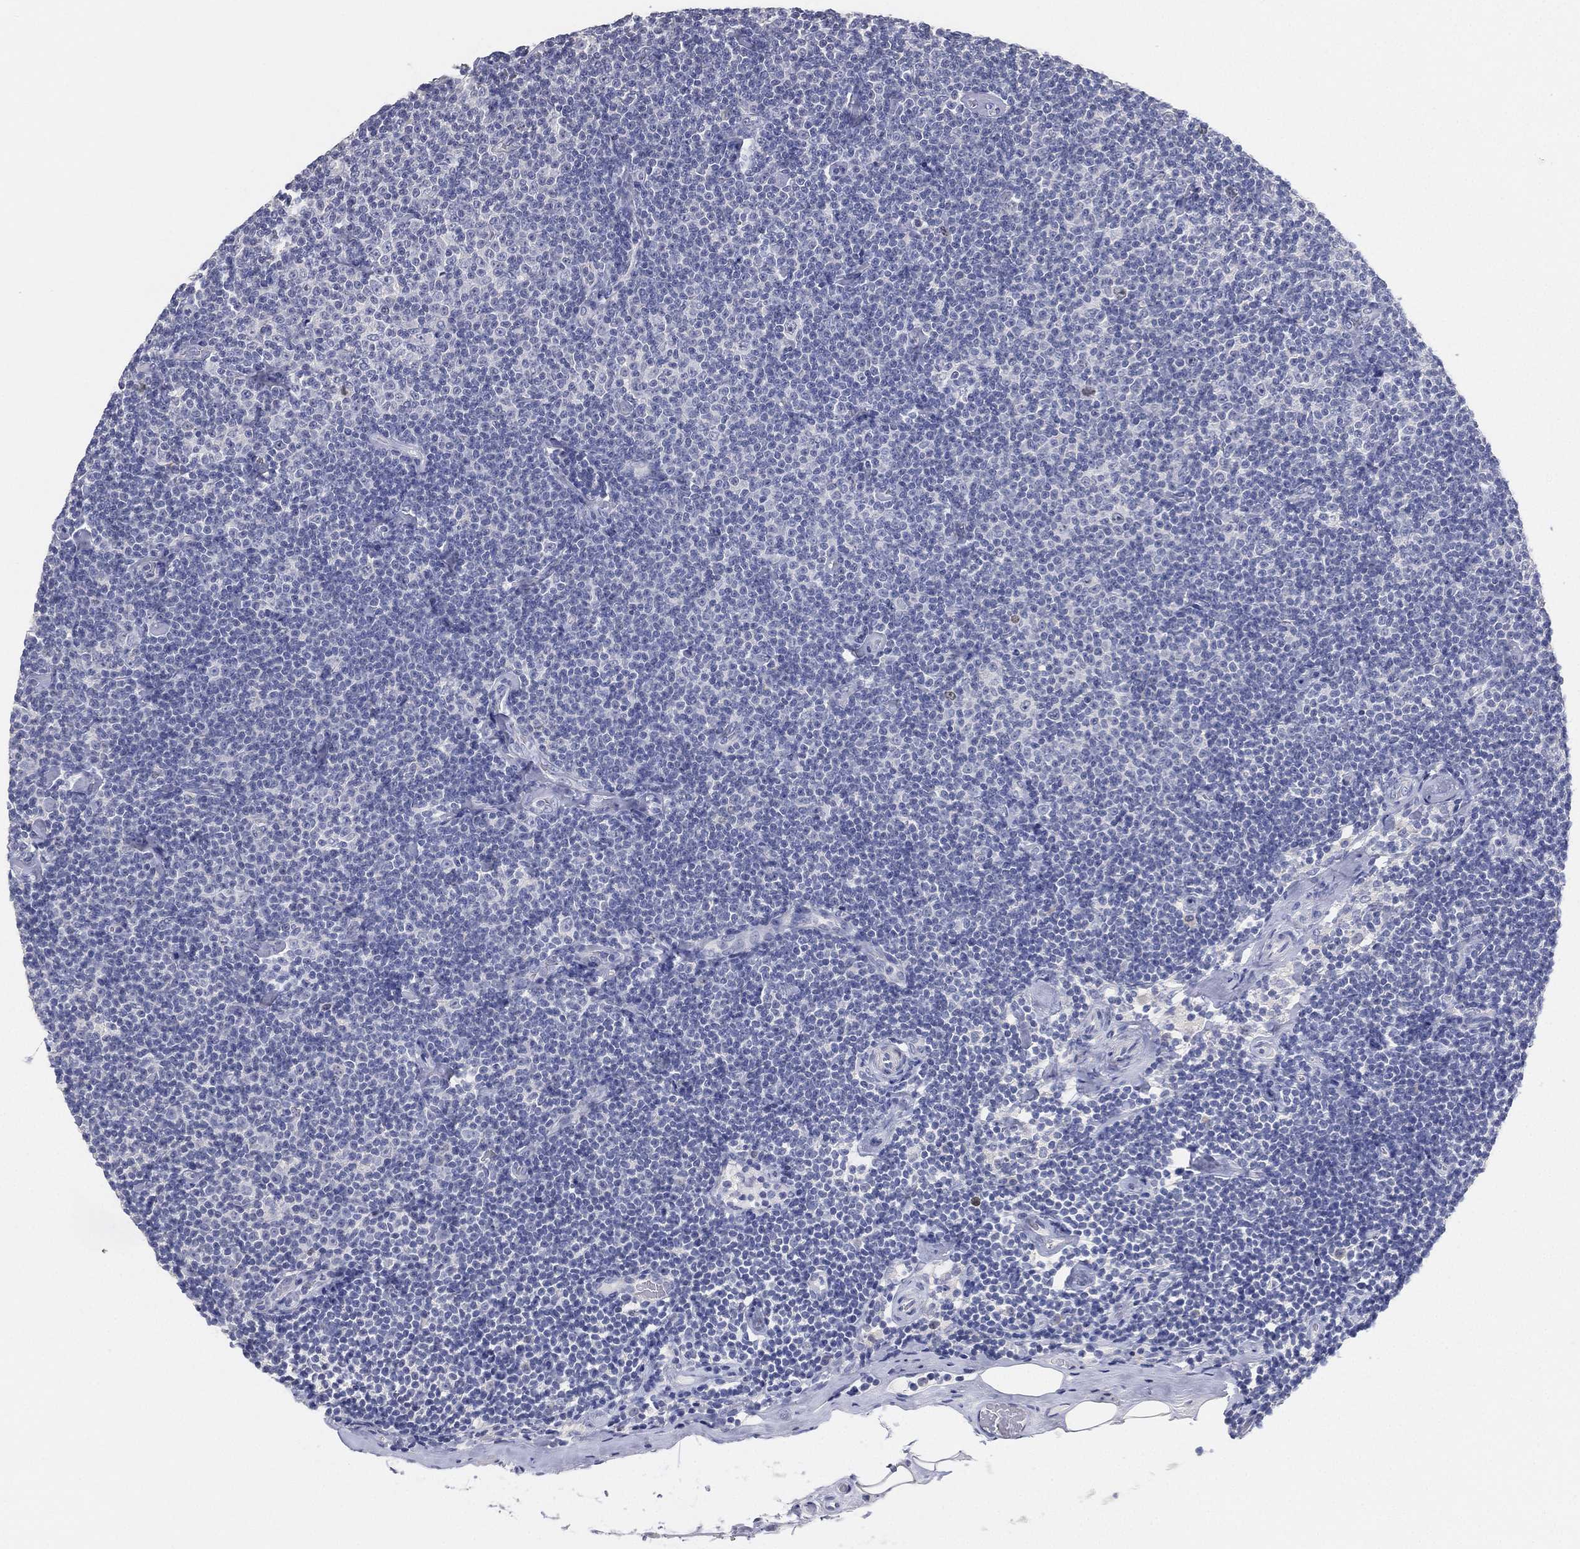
{"staining": {"intensity": "negative", "quantity": "none", "location": "none"}, "tissue": "lymphoma", "cell_type": "Tumor cells", "image_type": "cancer", "snomed": [{"axis": "morphology", "description": "Malignant lymphoma, non-Hodgkin's type, Low grade"}, {"axis": "topography", "description": "Lymph node"}], "caption": "Immunohistochemistry histopathology image of lymphoma stained for a protein (brown), which shows no positivity in tumor cells.", "gene": "FAM187B", "patient": {"sex": "male", "age": 81}}